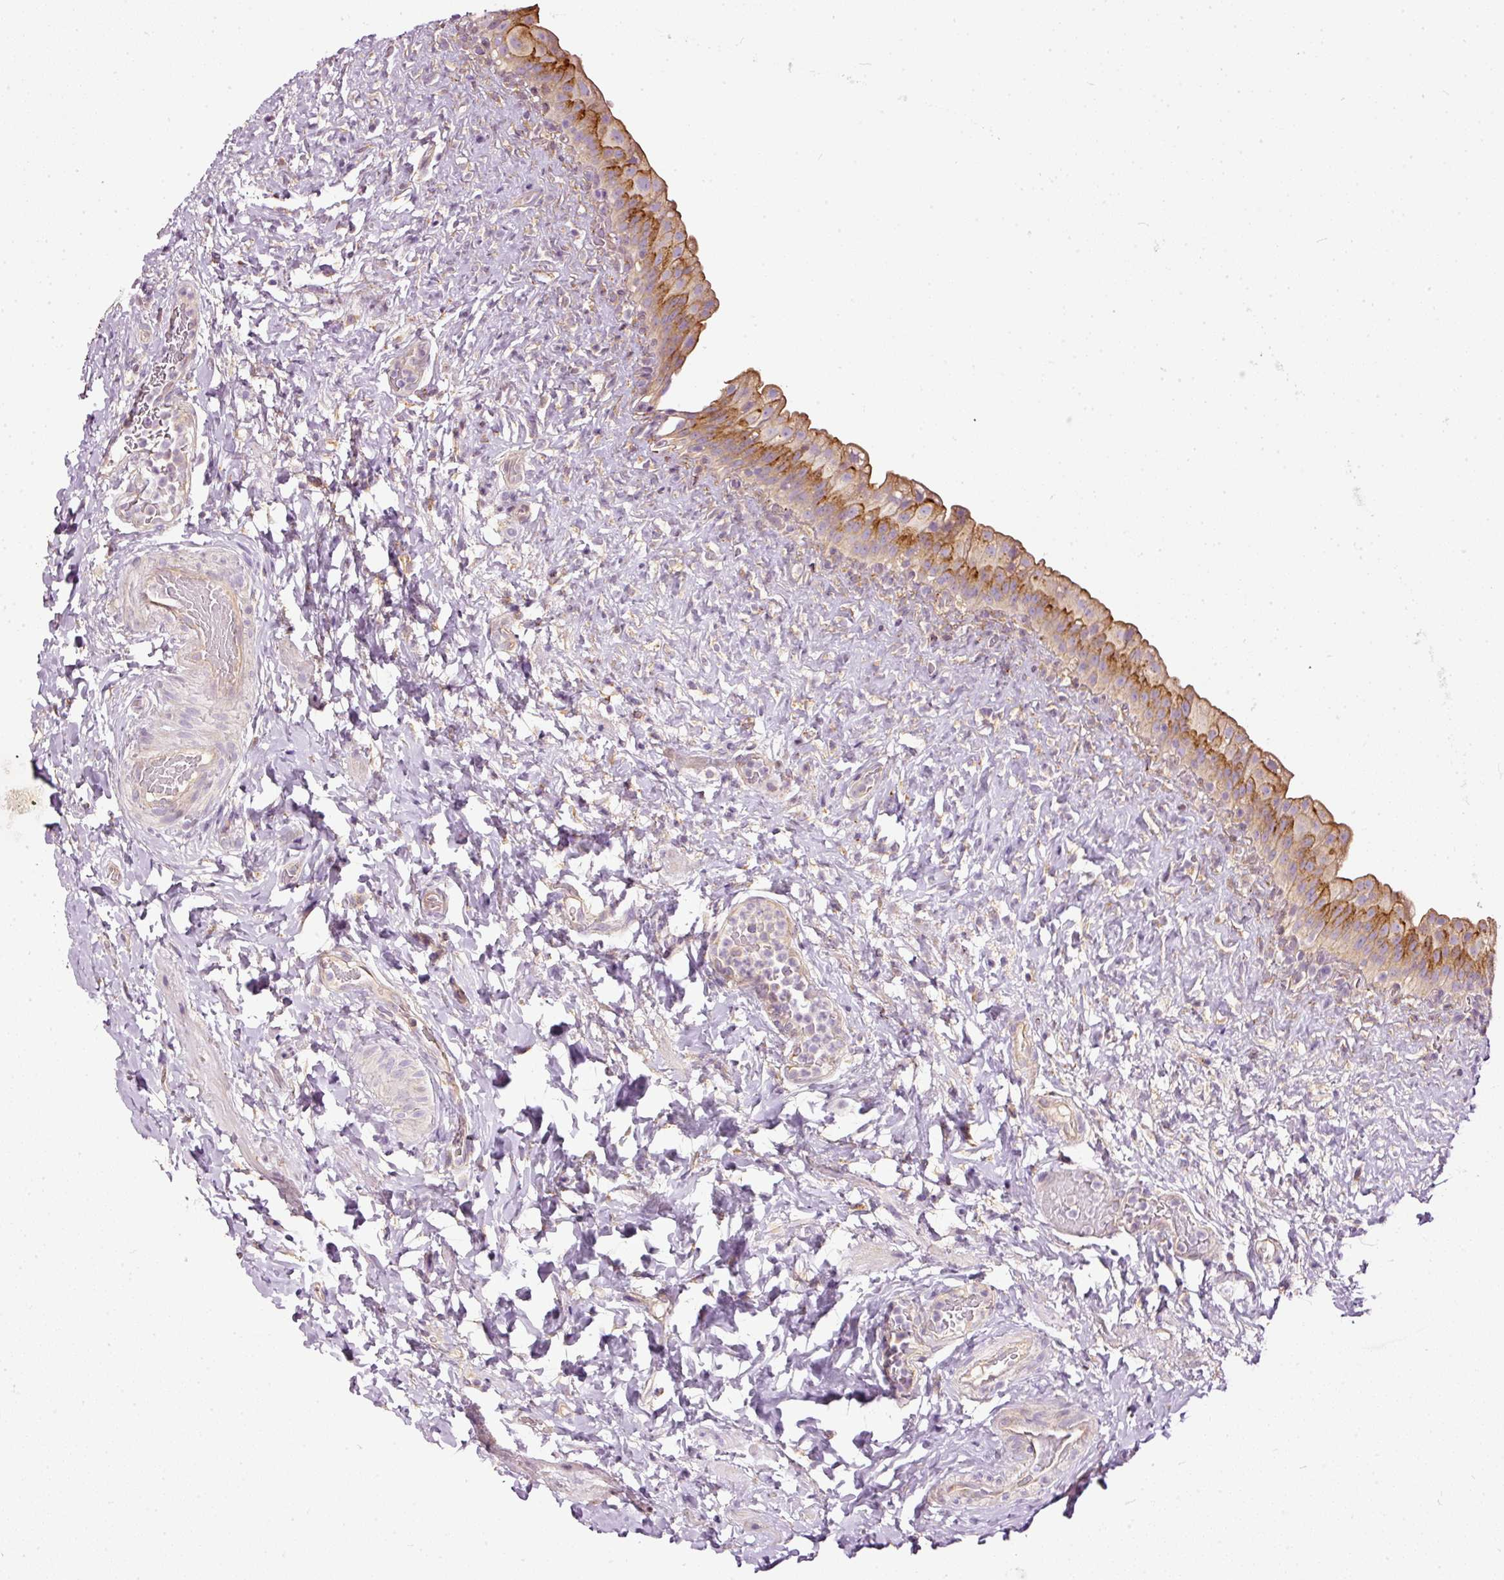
{"staining": {"intensity": "strong", "quantity": "25%-75%", "location": "cytoplasmic/membranous"}, "tissue": "urinary bladder", "cell_type": "Urothelial cells", "image_type": "normal", "snomed": [{"axis": "morphology", "description": "Normal tissue, NOS"}, {"axis": "topography", "description": "Urinary bladder"}], "caption": "Immunohistochemistry (IHC) micrograph of normal urinary bladder stained for a protein (brown), which displays high levels of strong cytoplasmic/membranous staining in approximately 25%-75% of urothelial cells.", "gene": "PAQR9", "patient": {"sex": "female", "age": 27}}